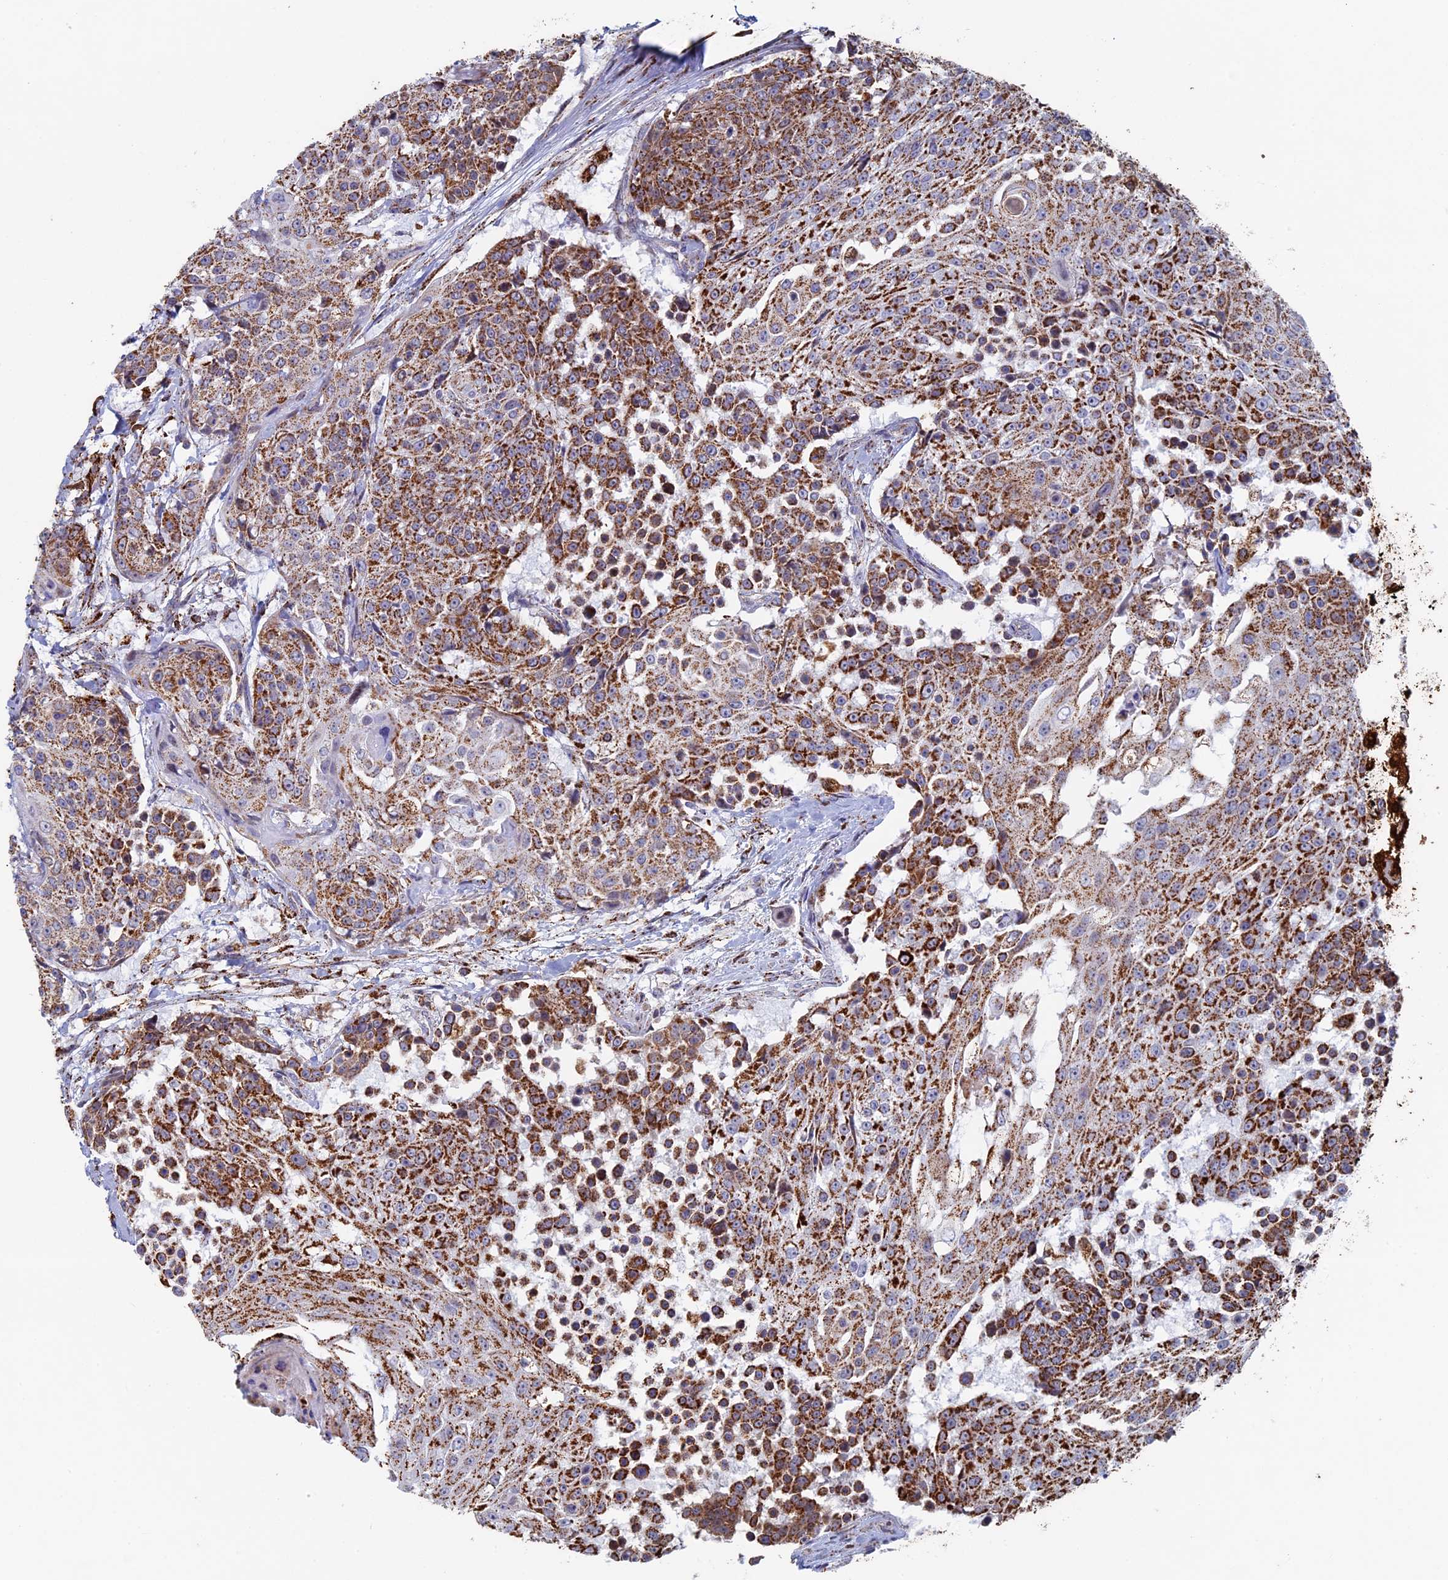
{"staining": {"intensity": "strong", "quantity": ">75%", "location": "cytoplasmic/membranous"}, "tissue": "urothelial cancer", "cell_type": "Tumor cells", "image_type": "cancer", "snomed": [{"axis": "morphology", "description": "Urothelial carcinoma, High grade"}, {"axis": "topography", "description": "Urinary bladder"}], "caption": "Immunohistochemistry (IHC) (DAB (3,3'-diaminobenzidine)) staining of urothelial carcinoma (high-grade) demonstrates strong cytoplasmic/membranous protein expression in approximately >75% of tumor cells. The staining was performed using DAB (3,3'-diaminobenzidine), with brown indicating positive protein expression. Nuclei are stained blue with hematoxylin.", "gene": "SEC24D", "patient": {"sex": "female", "age": 63}}